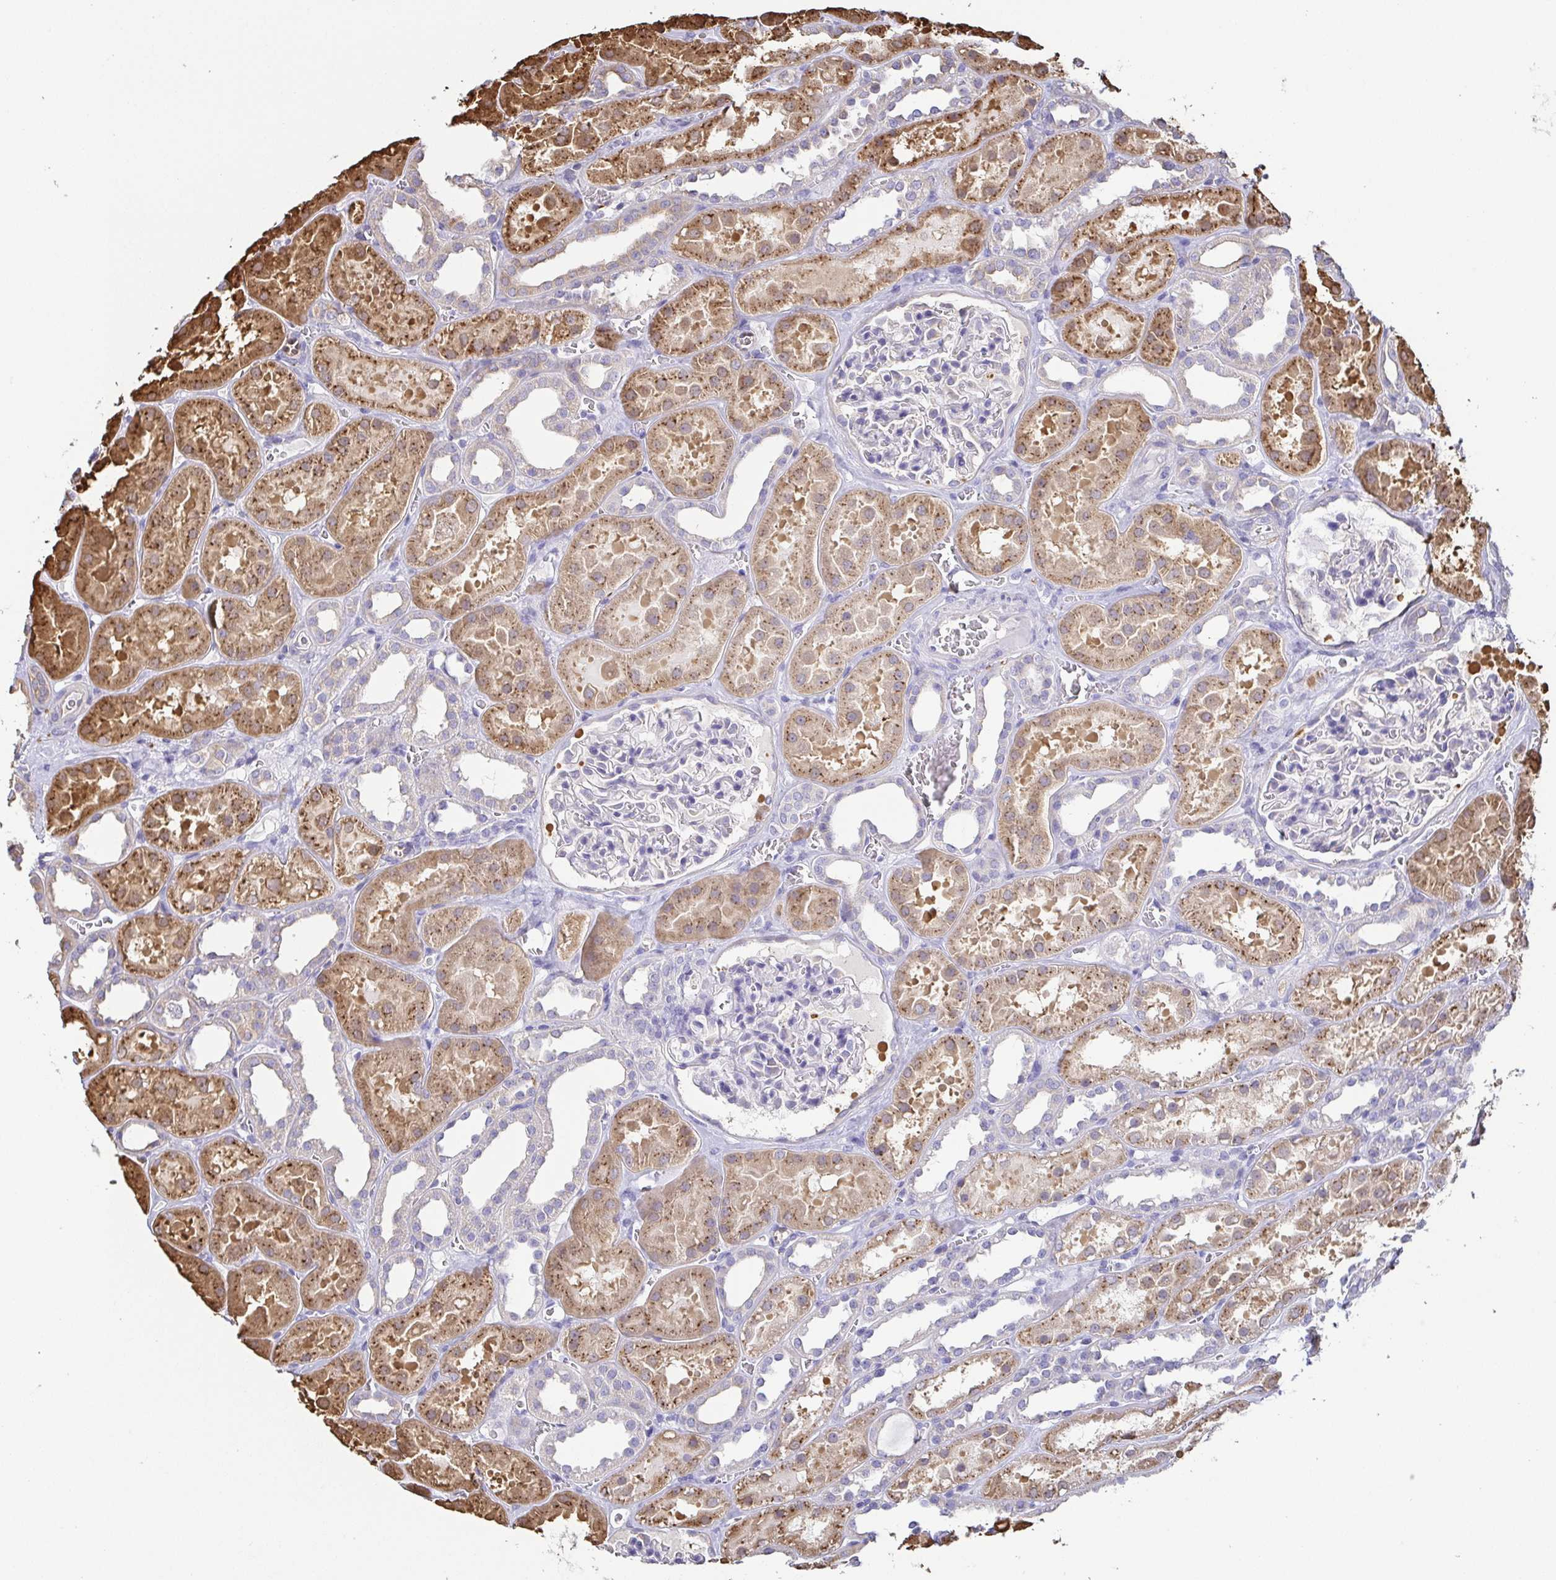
{"staining": {"intensity": "negative", "quantity": "none", "location": "none"}, "tissue": "kidney", "cell_type": "Cells in glomeruli", "image_type": "normal", "snomed": [{"axis": "morphology", "description": "Normal tissue, NOS"}, {"axis": "topography", "description": "Kidney"}], "caption": "Image shows no significant protein staining in cells in glomeruli of unremarkable kidney. (DAB immunohistochemistry visualized using brightfield microscopy, high magnification).", "gene": "EIF3D", "patient": {"sex": "female", "age": 41}}